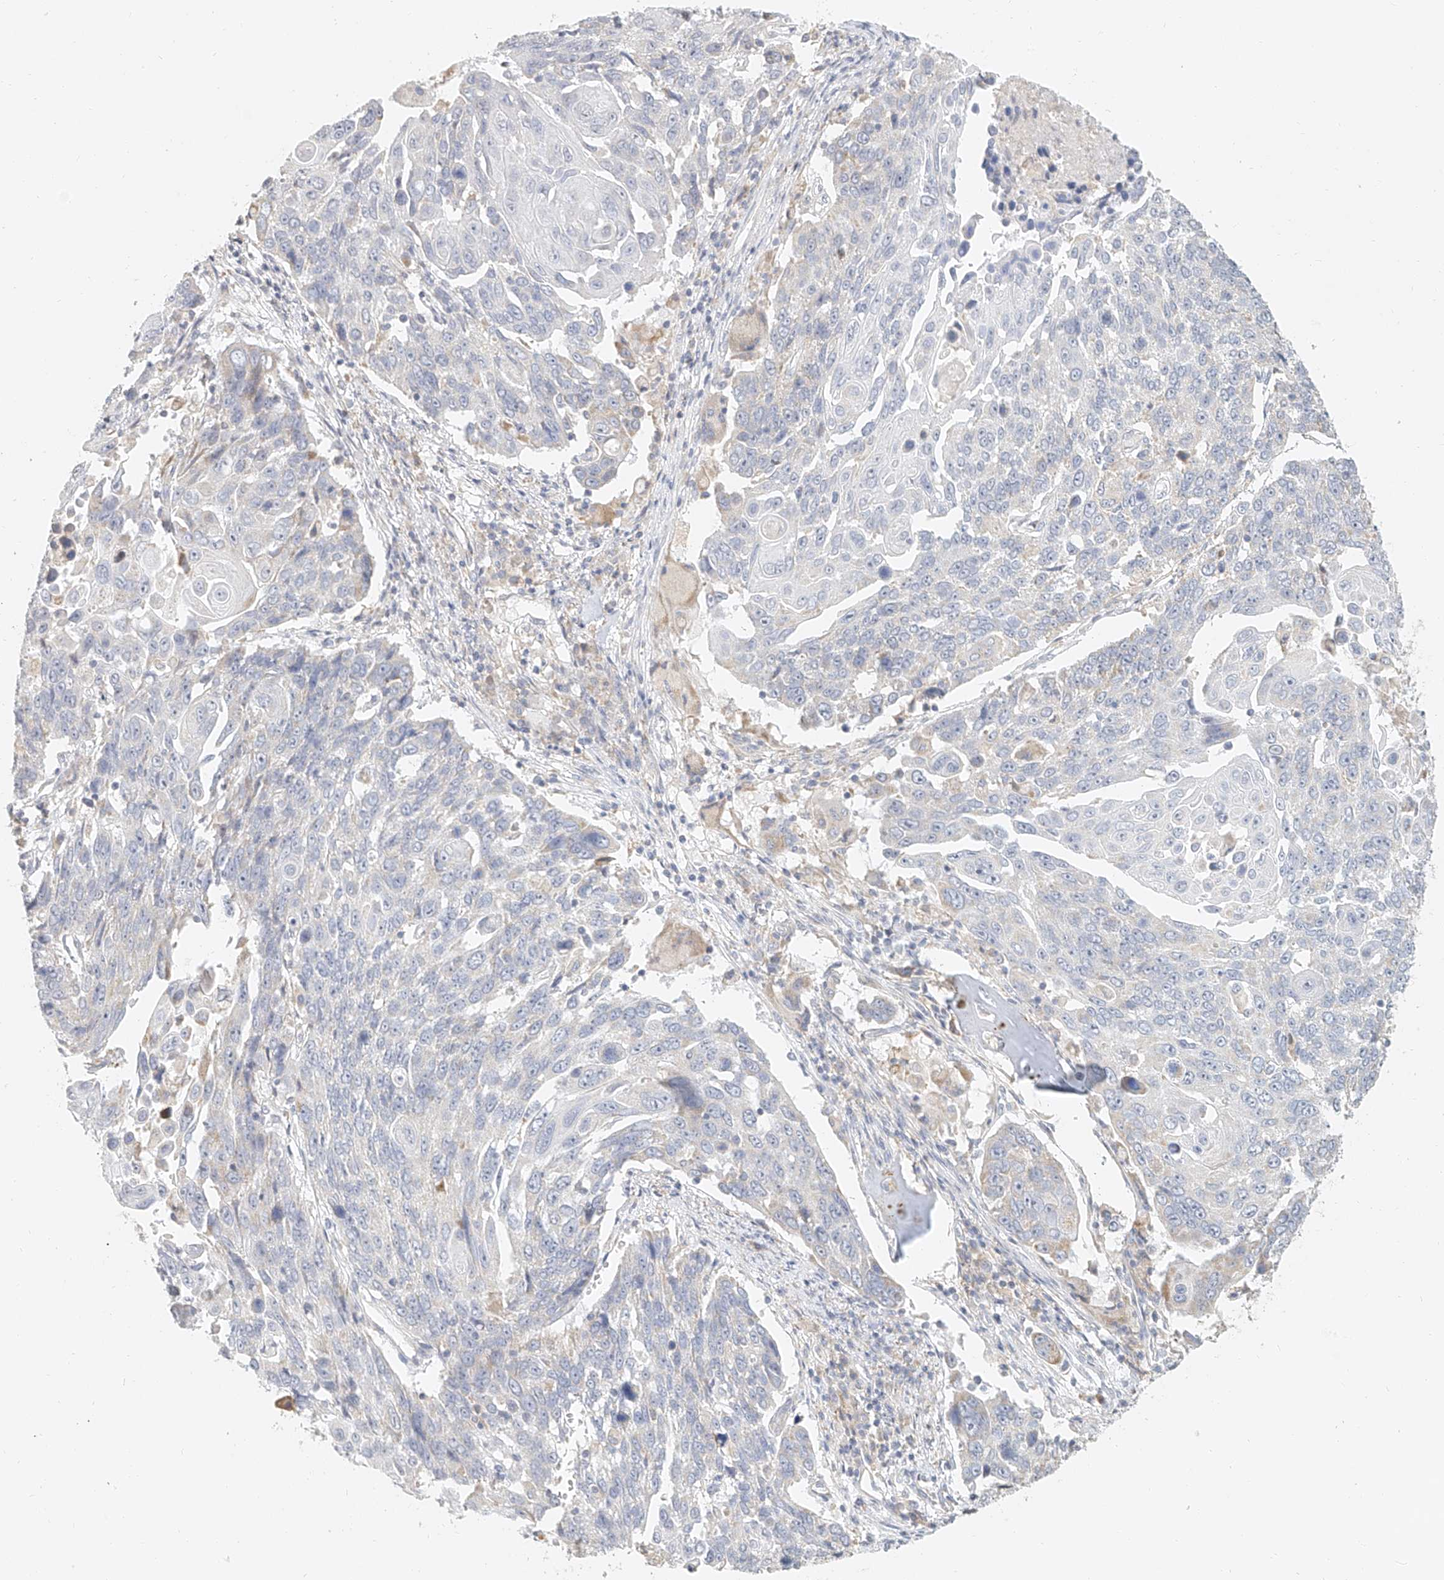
{"staining": {"intensity": "negative", "quantity": "none", "location": "none"}, "tissue": "lung cancer", "cell_type": "Tumor cells", "image_type": "cancer", "snomed": [{"axis": "morphology", "description": "Squamous cell carcinoma, NOS"}, {"axis": "topography", "description": "Lung"}], "caption": "This image is of lung cancer stained with immunohistochemistry to label a protein in brown with the nuclei are counter-stained blue. There is no expression in tumor cells.", "gene": "CXorf58", "patient": {"sex": "male", "age": 66}}